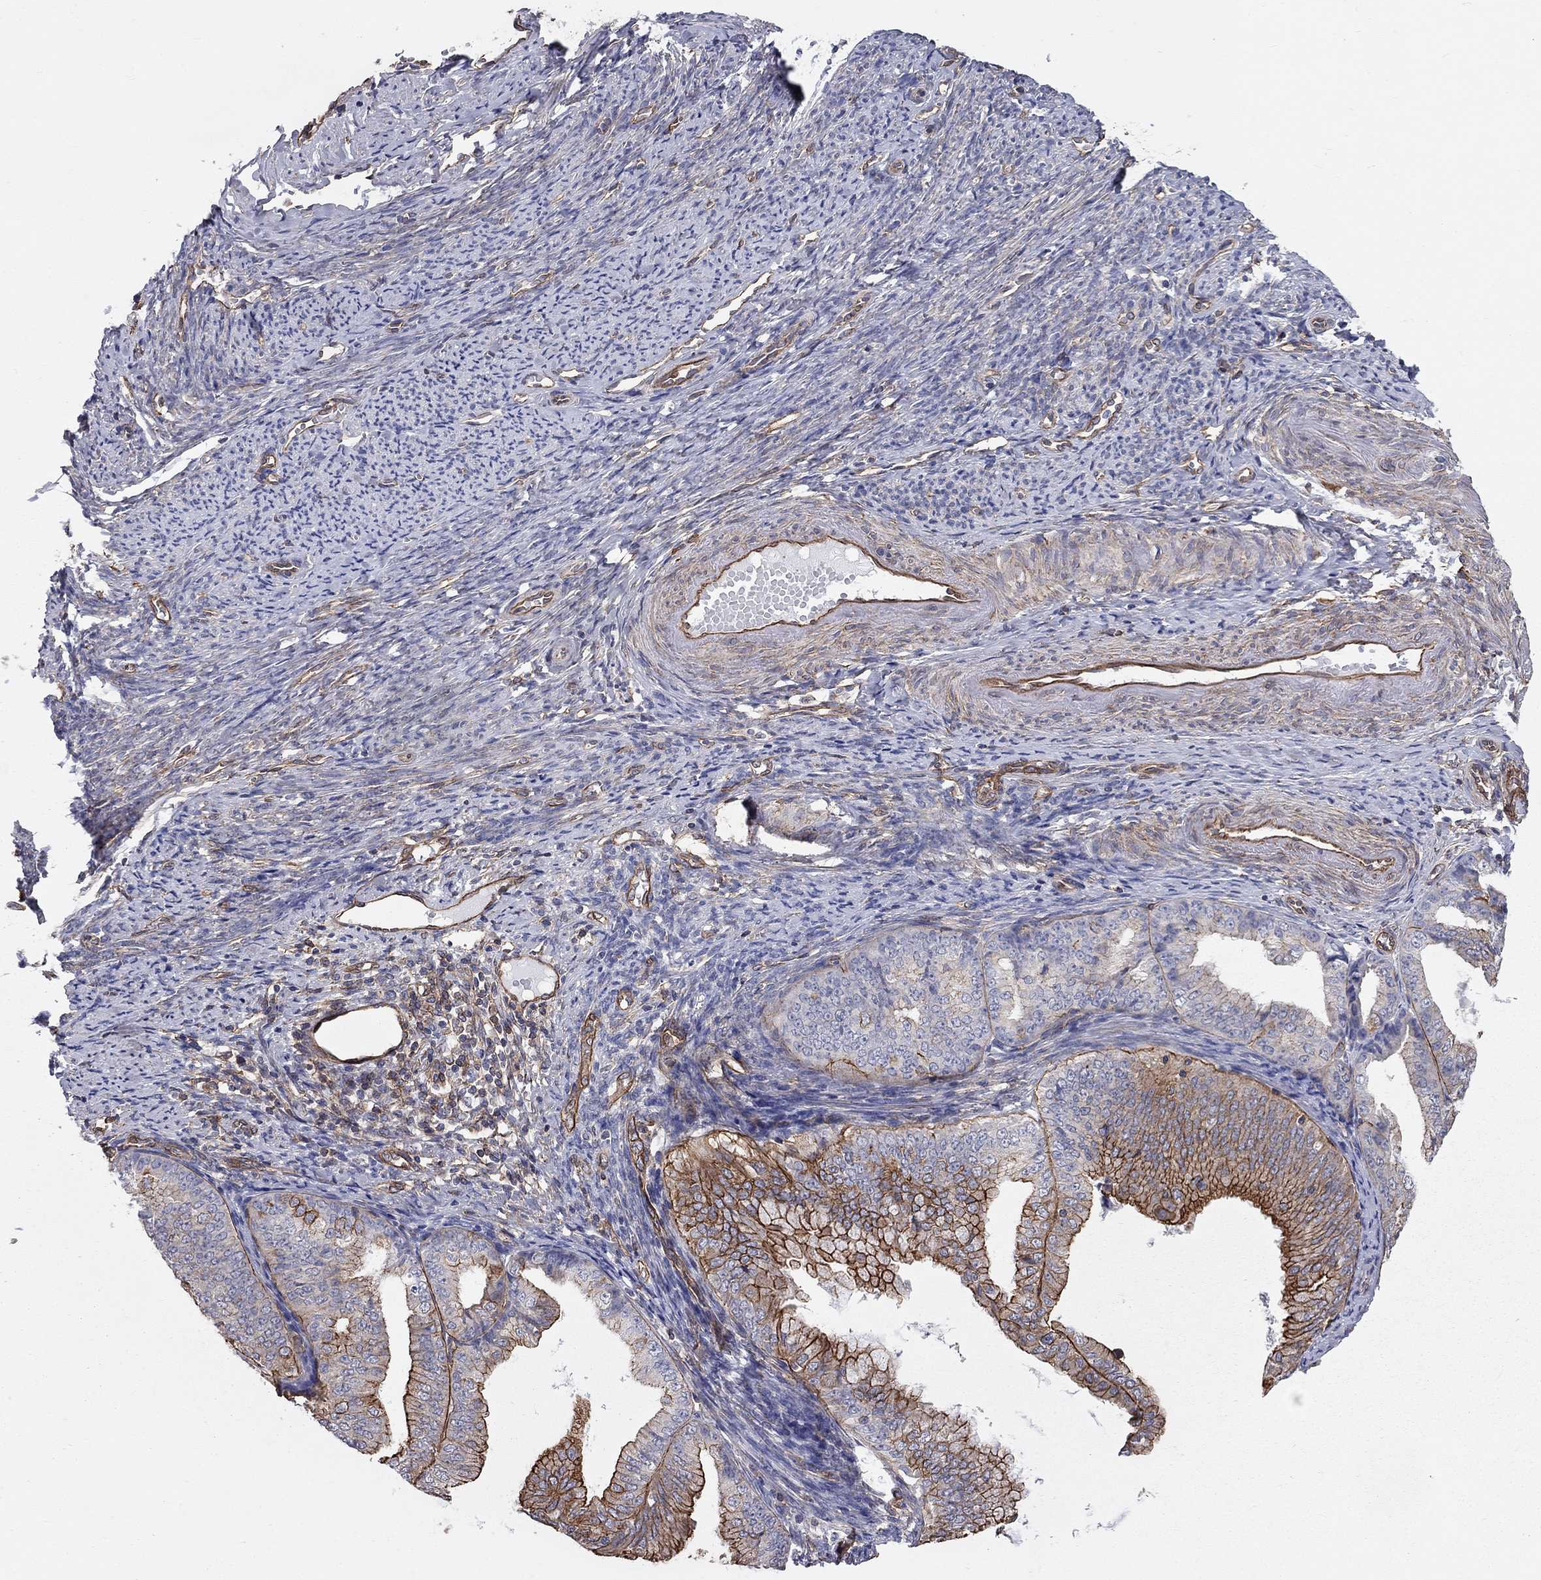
{"staining": {"intensity": "strong", "quantity": "25%-75%", "location": "cytoplasmic/membranous"}, "tissue": "endometrial cancer", "cell_type": "Tumor cells", "image_type": "cancer", "snomed": [{"axis": "morphology", "description": "Adenocarcinoma, NOS"}, {"axis": "topography", "description": "Endometrium"}], "caption": "A micrograph of human adenocarcinoma (endometrial) stained for a protein displays strong cytoplasmic/membranous brown staining in tumor cells. (brown staining indicates protein expression, while blue staining denotes nuclei).", "gene": "BICDL2", "patient": {"sex": "female", "age": 63}}